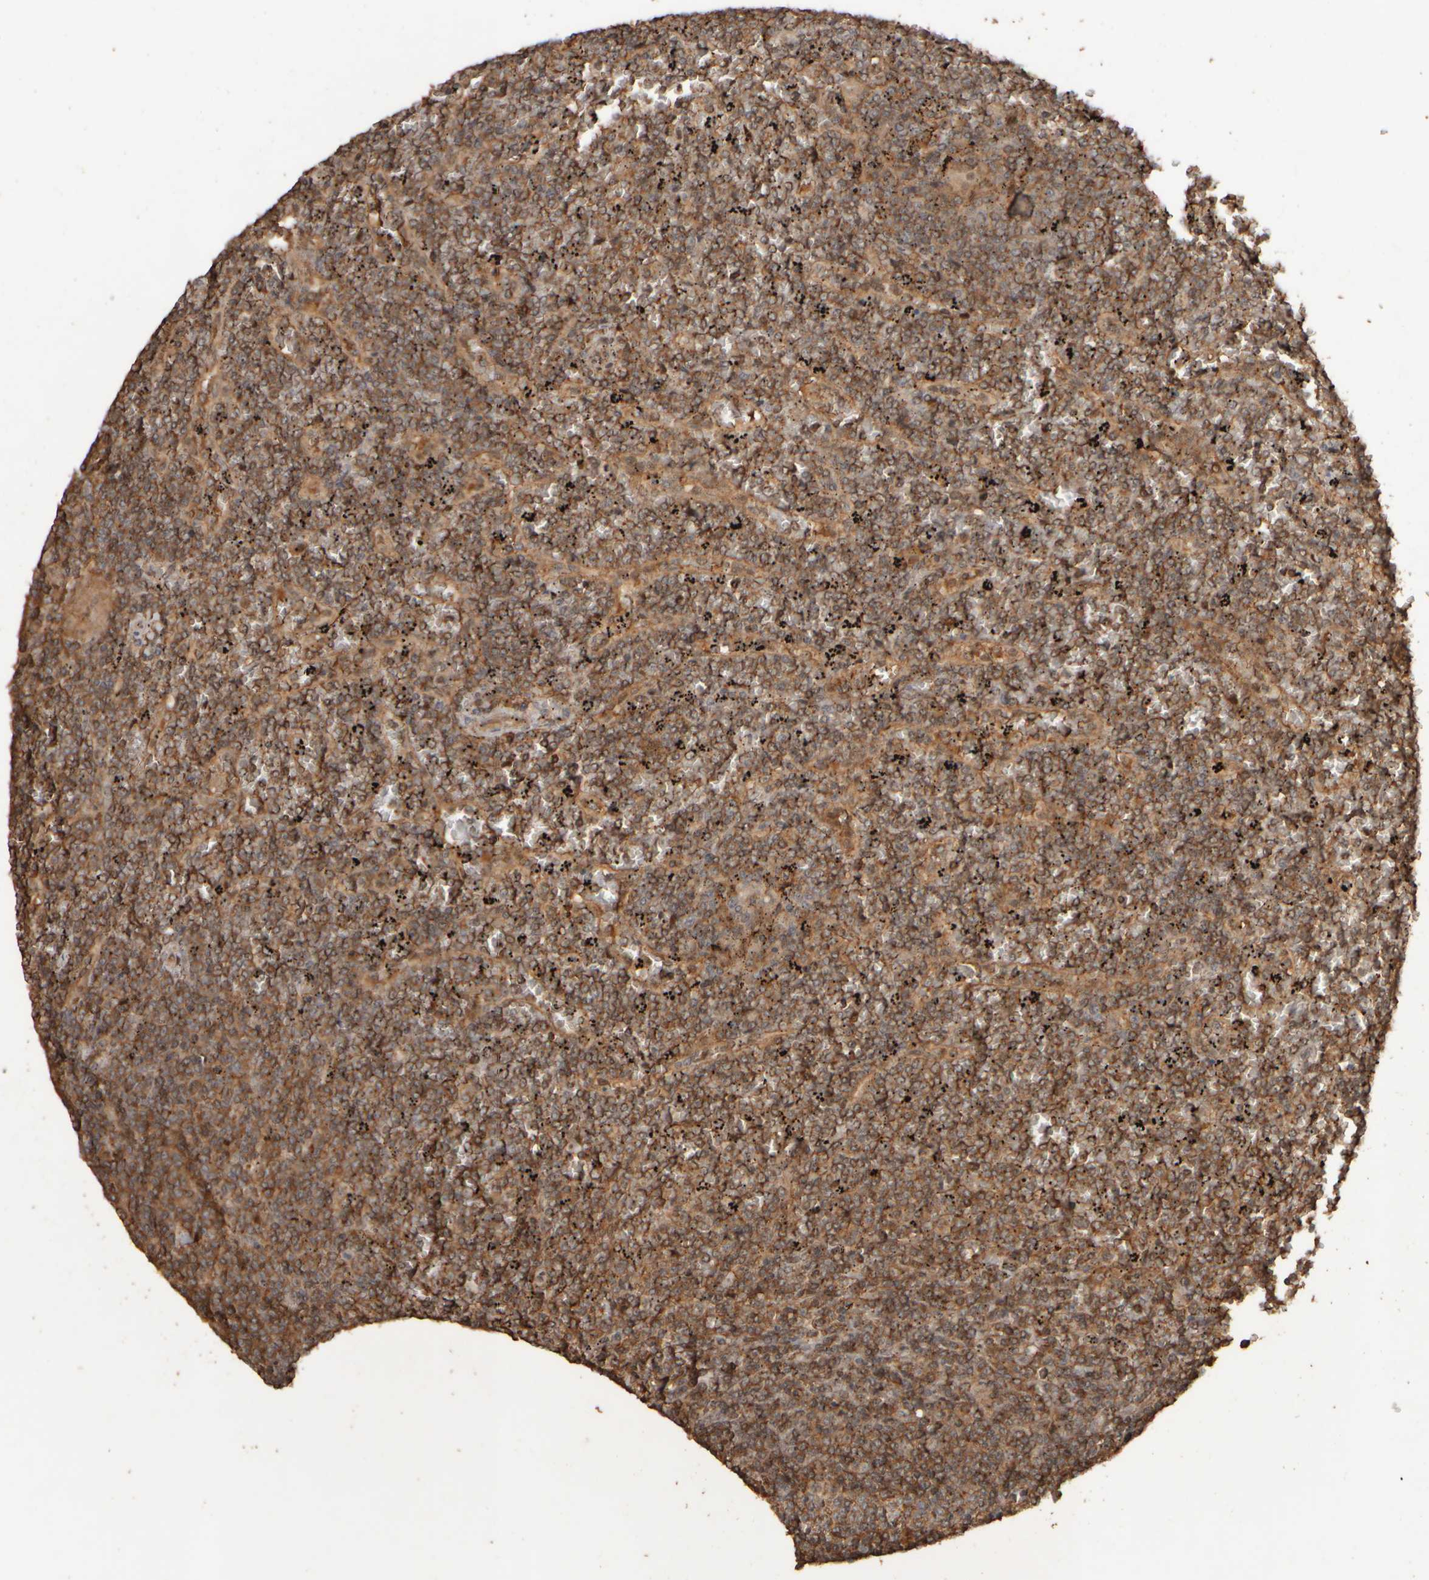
{"staining": {"intensity": "moderate", "quantity": ">75%", "location": "cytoplasmic/membranous,nuclear"}, "tissue": "lymphoma", "cell_type": "Tumor cells", "image_type": "cancer", "snomed": [{"axis": "morphology", "description": "Malignant lymphoma, non-Hodgkin's type, Low grade"}, {"axis": "topography", "description": "Spleen"}], "caption": "Protein staining of malignant lymphoma, non-Hodgkin's type (low-grade) tissue displays moderate cytoplasmic/membranous and nuclear staining in approximately >75% of tumor cells.", "gene": "SPHK1", "patient": {"sex": "female", "age": 19}}